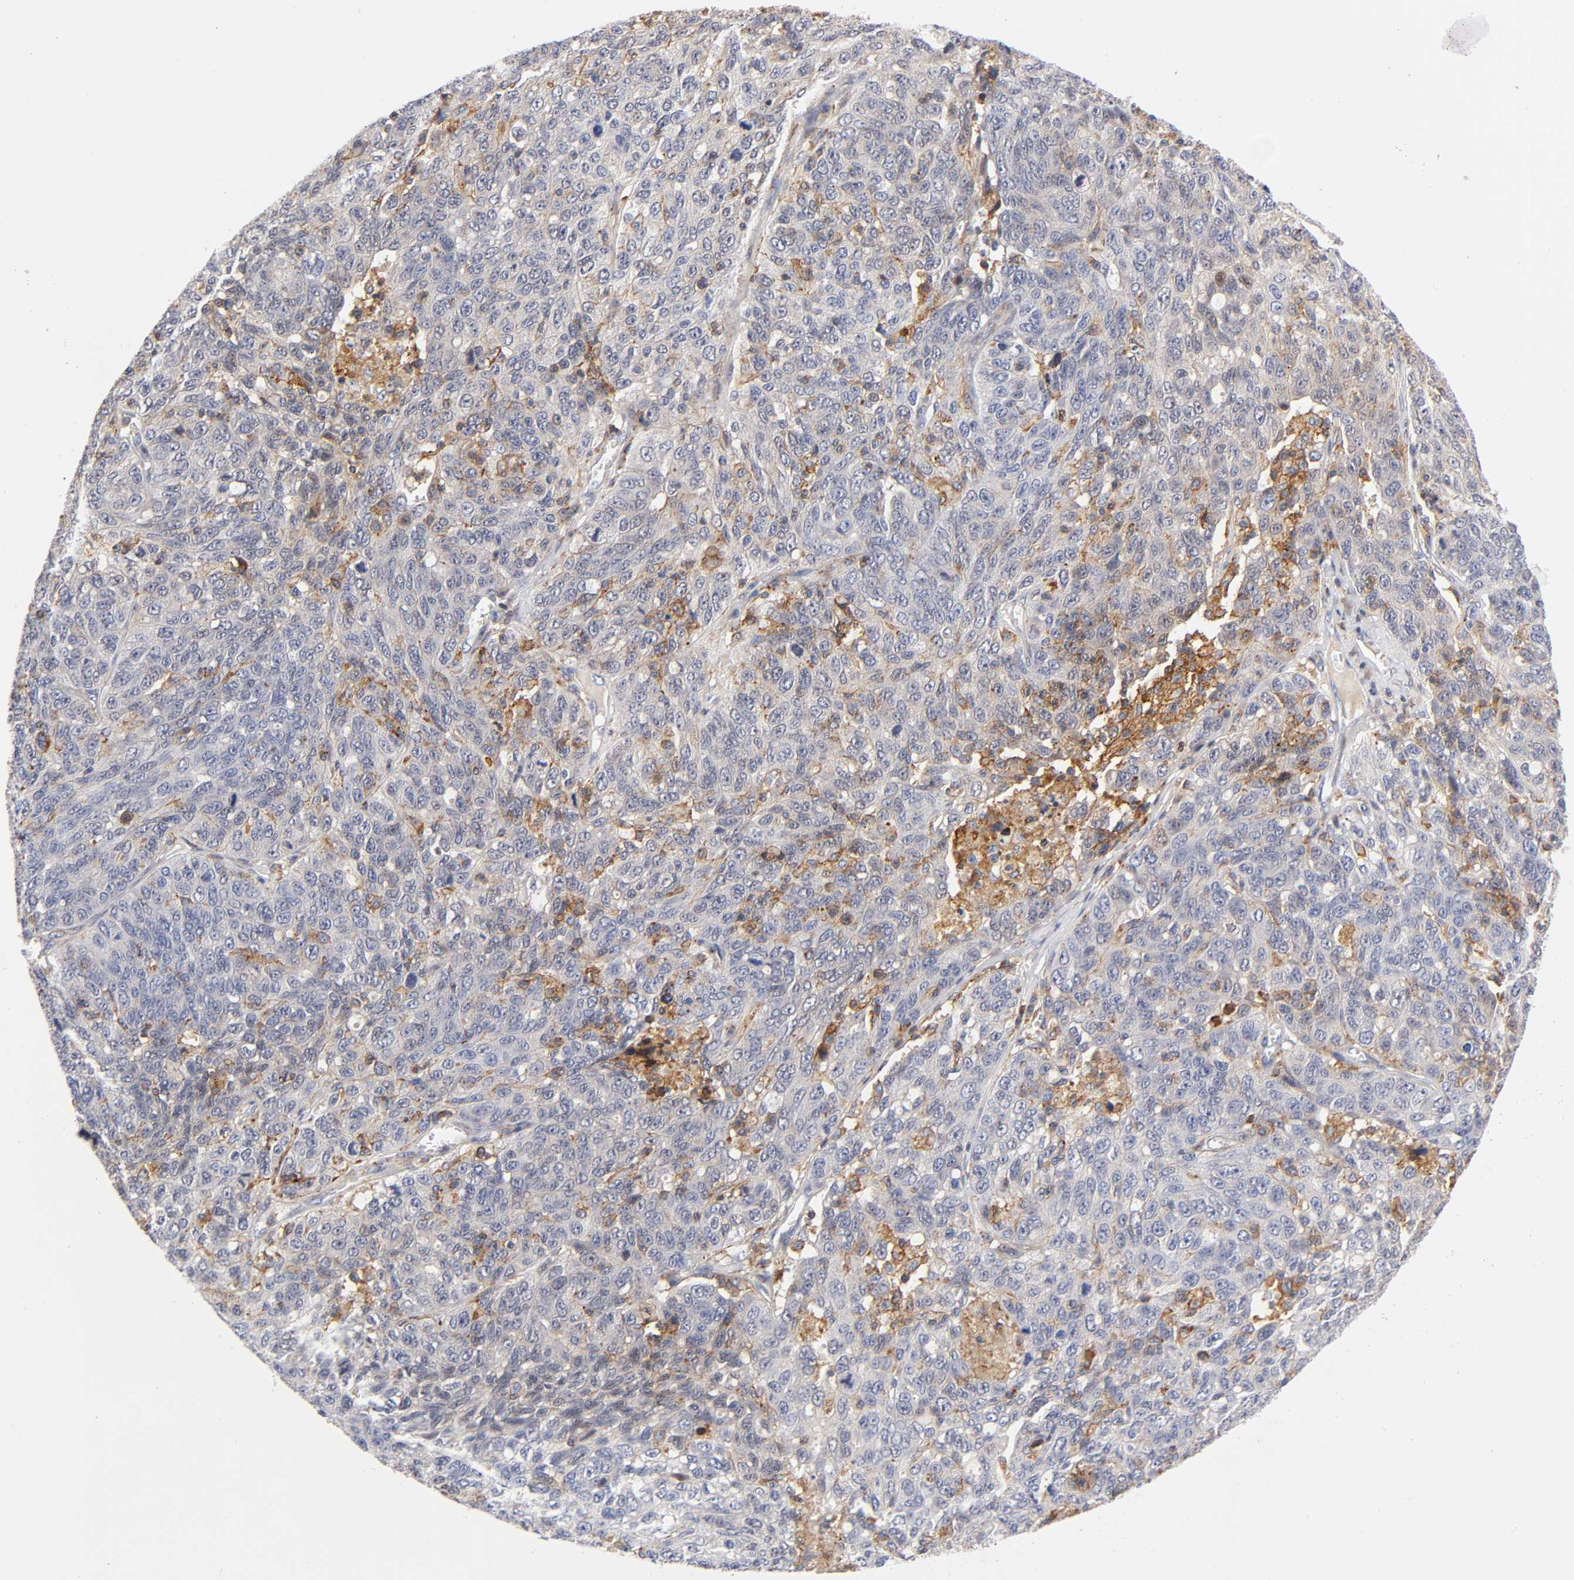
{"staining": {"intensity": "moderate", "quantity": "<25%", "location": "cytoplasmic/membranous"}, "tissue": "ovarian cancer", "cell_type": "Tumor cells", "image_type": "cancer", "snomed": [{"axis": "morphology", "description": "Cystadenocarcinoma, serous, NOS"}, {"axis": "topography", "description": "Ovary"}], "caption": "A high-resolution histopathology image shows immunohistochemistry (IHC) staining of ovarian serous cystadenocarcinoma, which demonstrates moderate cytoplasmic/membranous positivity in approximately <25% of tumor cells.", "gene": "ANXA7", "patient": {"sex": "female", "age": 71}}